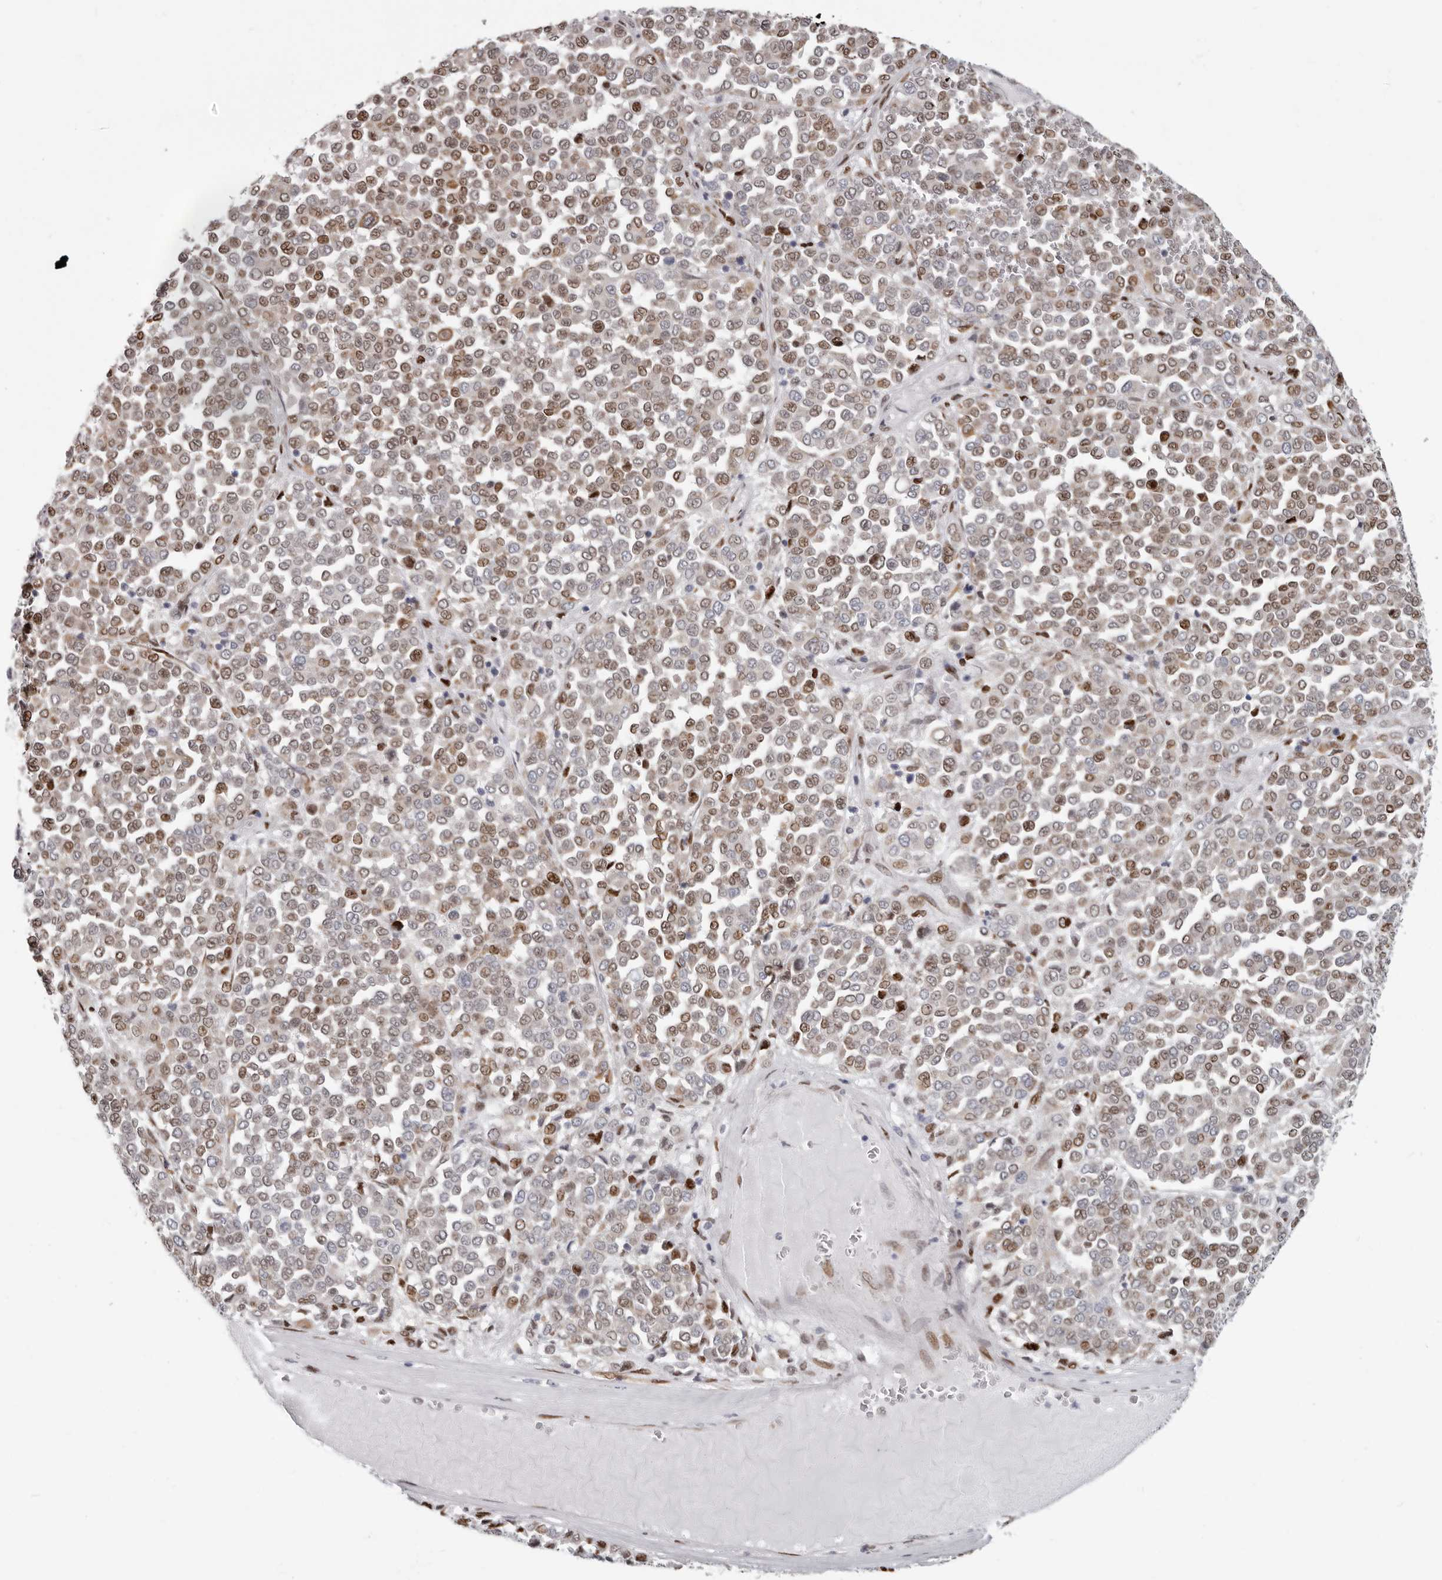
{"staining": {"intensity": "moderate", "quantity": ">75%", "location": "nuclear"}, "tissue": "melanoma", "cell_type": "Tumor cells", "image_type": "cancer", "snomed": [{"axis": "morphology", "description": "Malignant melanoma, Metastatic site"}, {"axis": "topography", "description": "Pancreas"}], "caption": "Melanoma tissue displays moderate nuclear staining in about >75% of tumor cells The staining was performed using DAB (3,3'-diaminobenzidine), with brown indicating positive protein expression. Nuclei are stained blue with hematoxylin.", "gene": "SRP19", "patient": {"sex": "female", "age": 30}}